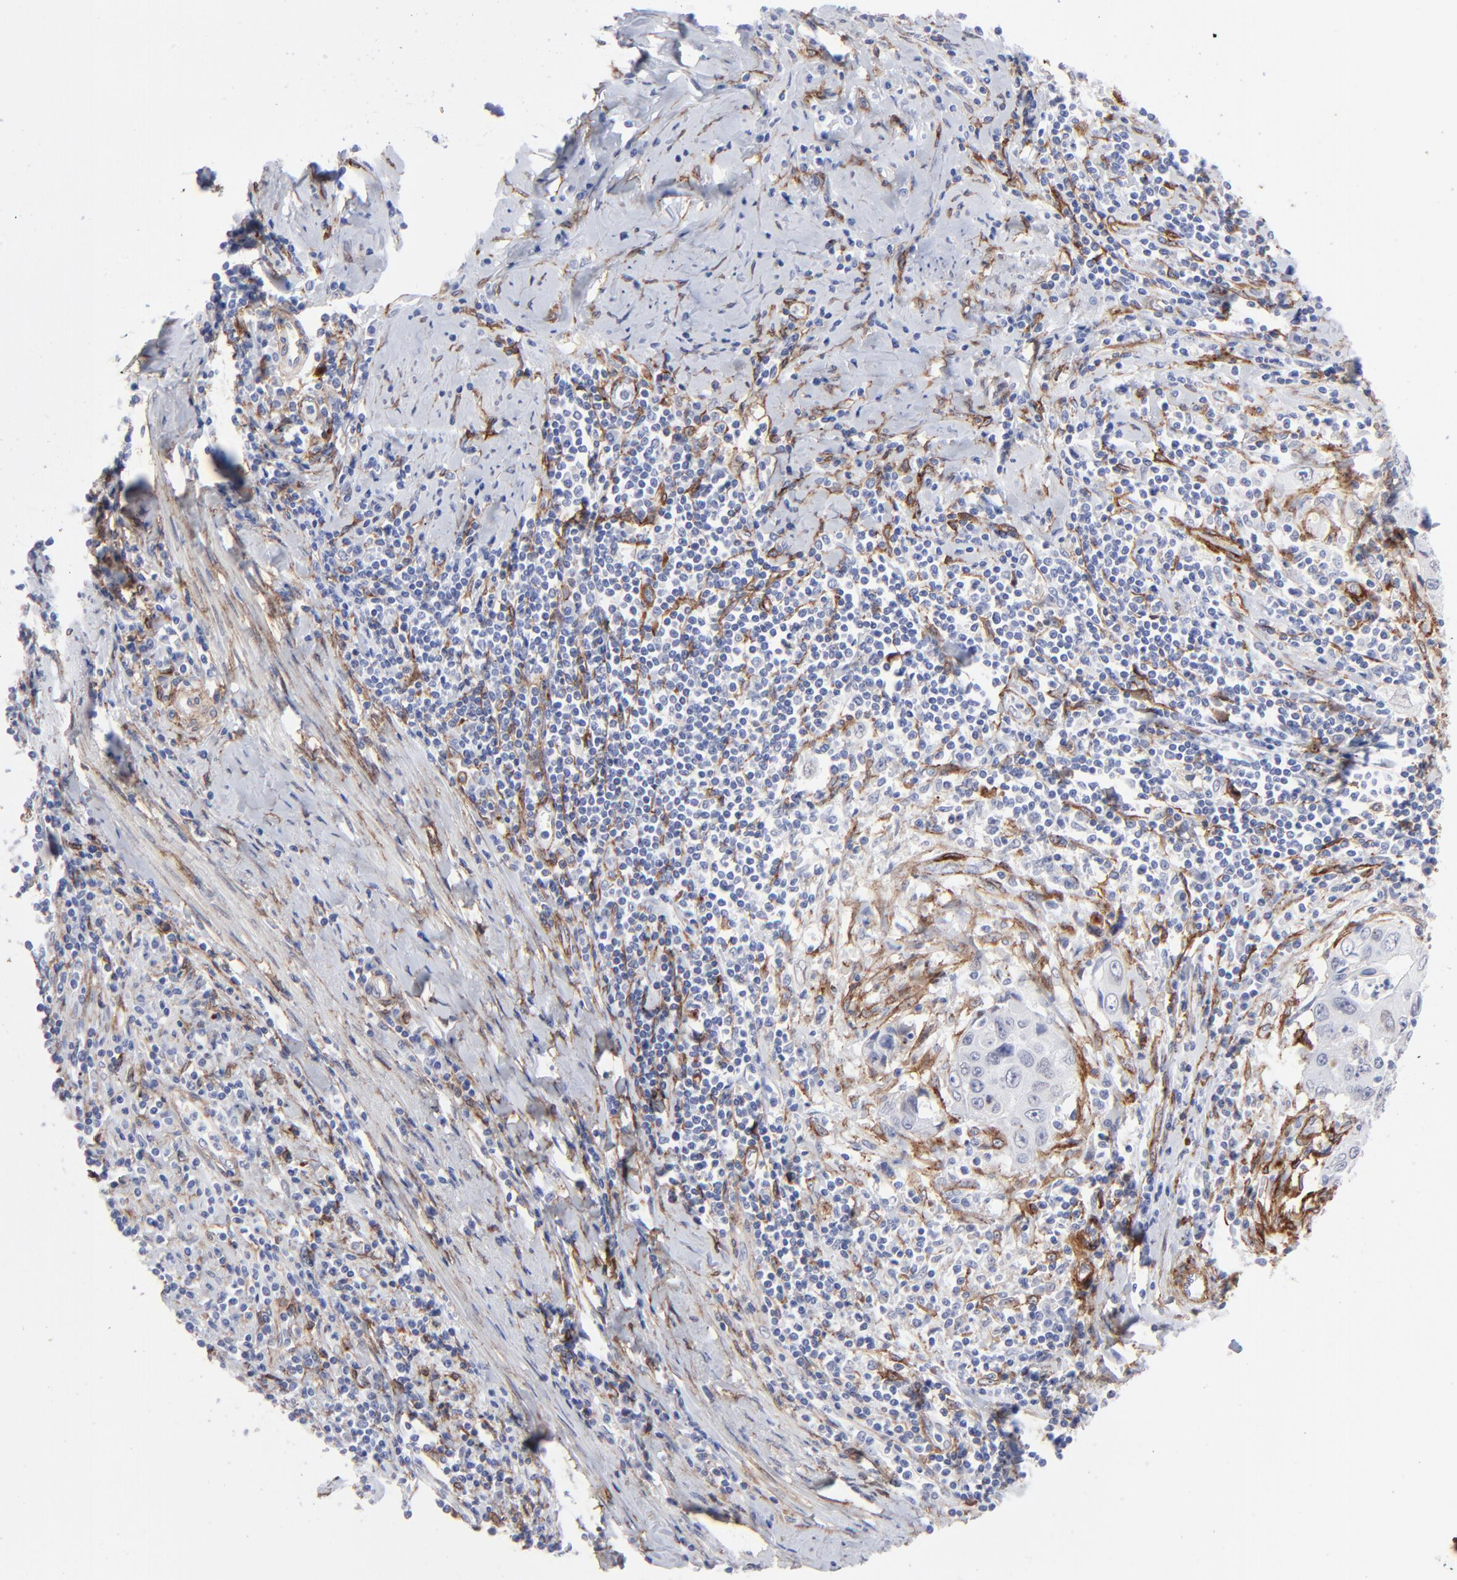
{"staining": {"intensity": "negative", "quantity": "none", "location": "none"}, "tissue": "cervical cancer", "cell_type": "Tumor cells", "image_type": "cancer", "snomed": [{"axis": "morphology", "description": "Squamous cell carcinoma, NOS"}, {"axis": "topography", "description": "Cervix"}], "caption": "This photomicrograph is of cervical cancer stained with immunohistochemistry (IHC) to label a protein in brown with the nuclei are counter-stained blue. There is no staining in tumor cells.", "gene": "PDGFRB", "patient": {"sex": "female", "age": 53}}